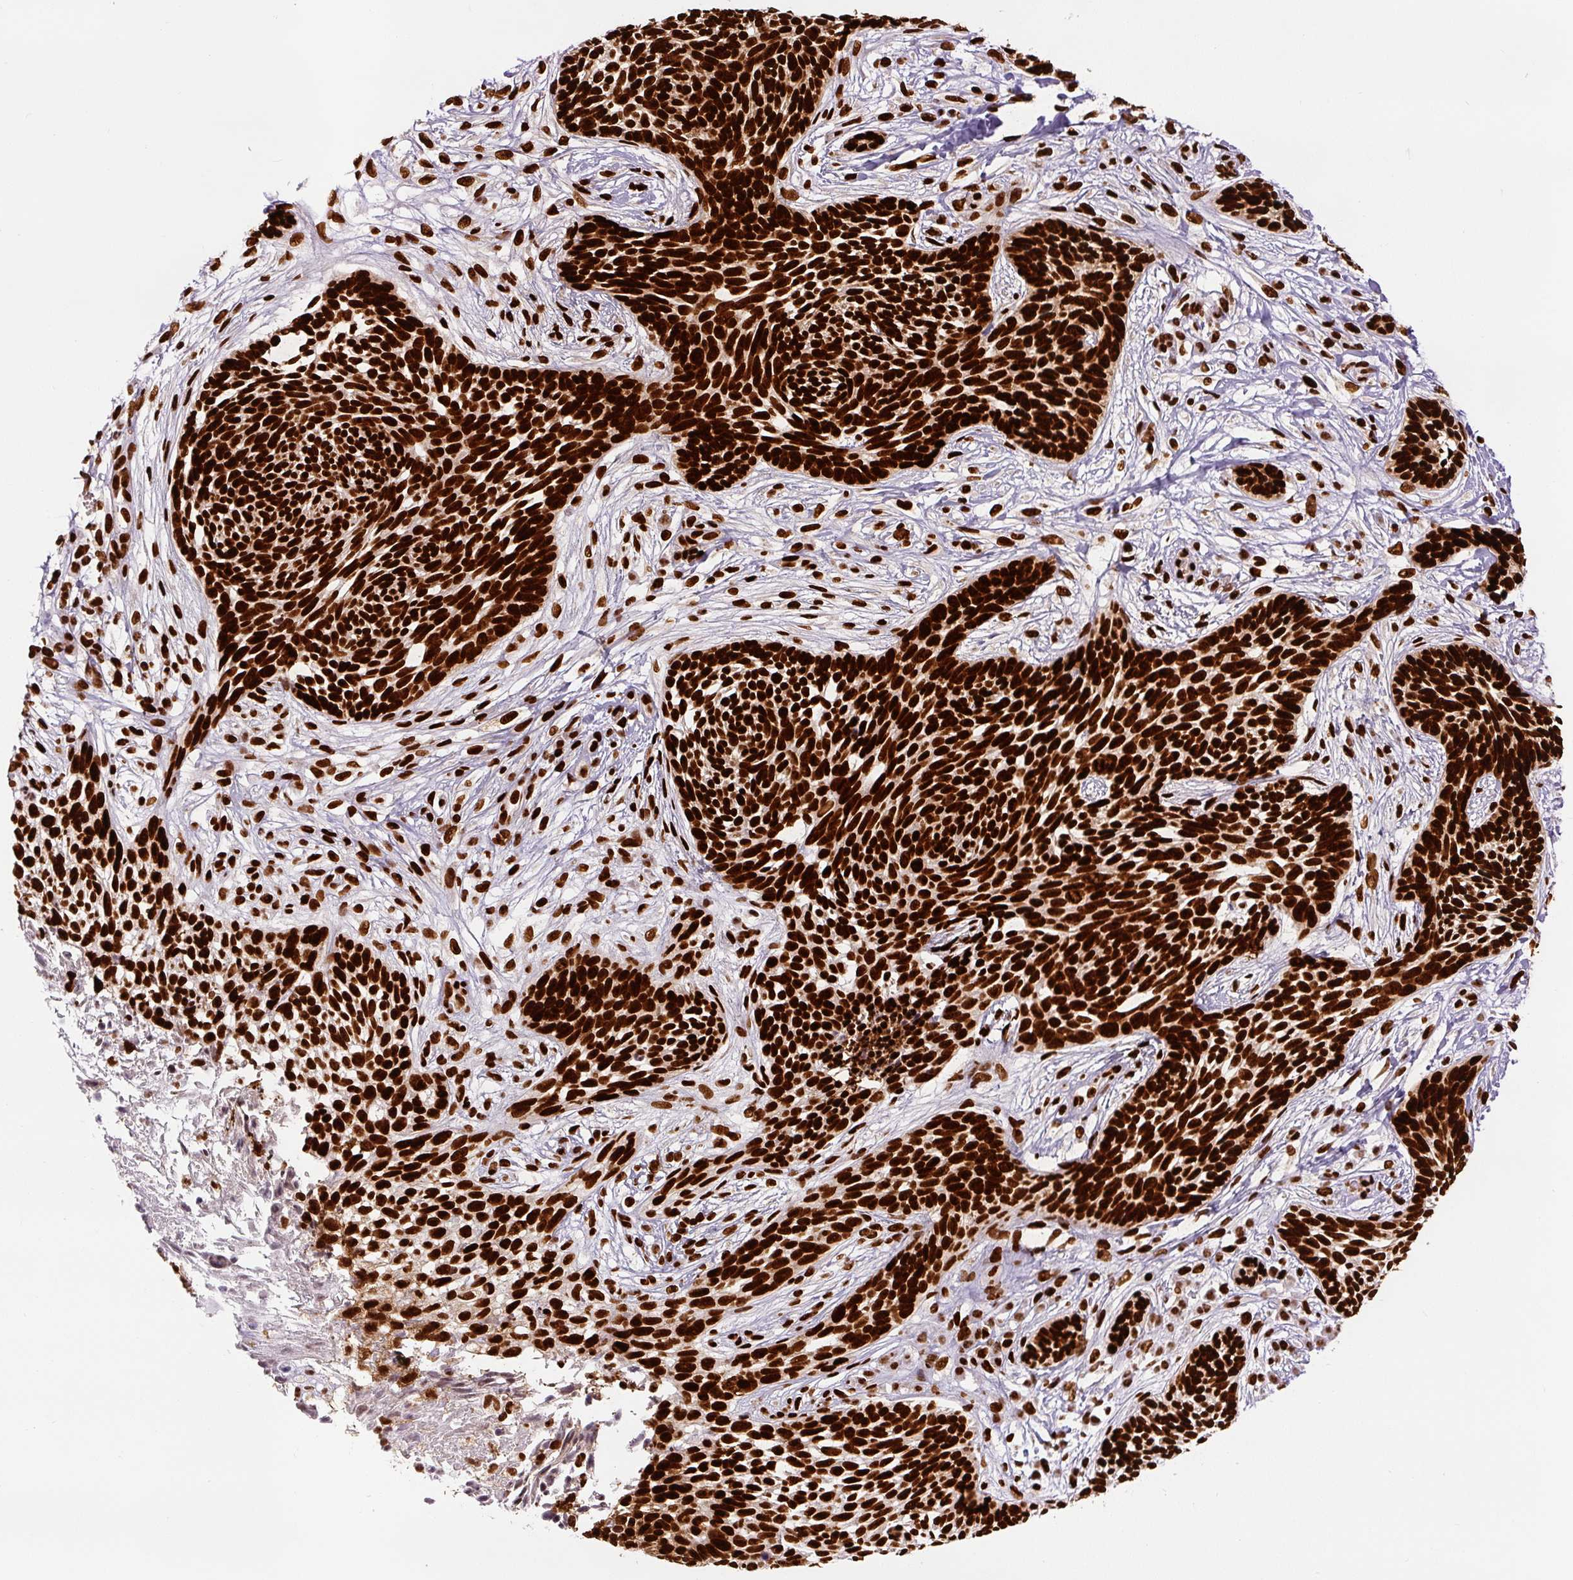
{"staining": {"intensity": "strong", "quantity": ">75%", "location": "nuclear"}, "tissue": "skin cancer", "cell_type": "Tumor cells", "image_type": "cancer", "snomed": [{"axis": "morphology", "description": "Basal cell carcinoma"}, {"axis": "topography", "description": "Skin"}, {"axis": "topography", "description": "Skin, foot"}], "caption": "A photomicrograph of skin cancer (basal cell carcinoma) stained for a protein displays strong nuclear brown staining in tumor cells.", "gene": "FUS", "patient": {"sex": "female", "age": 86}}